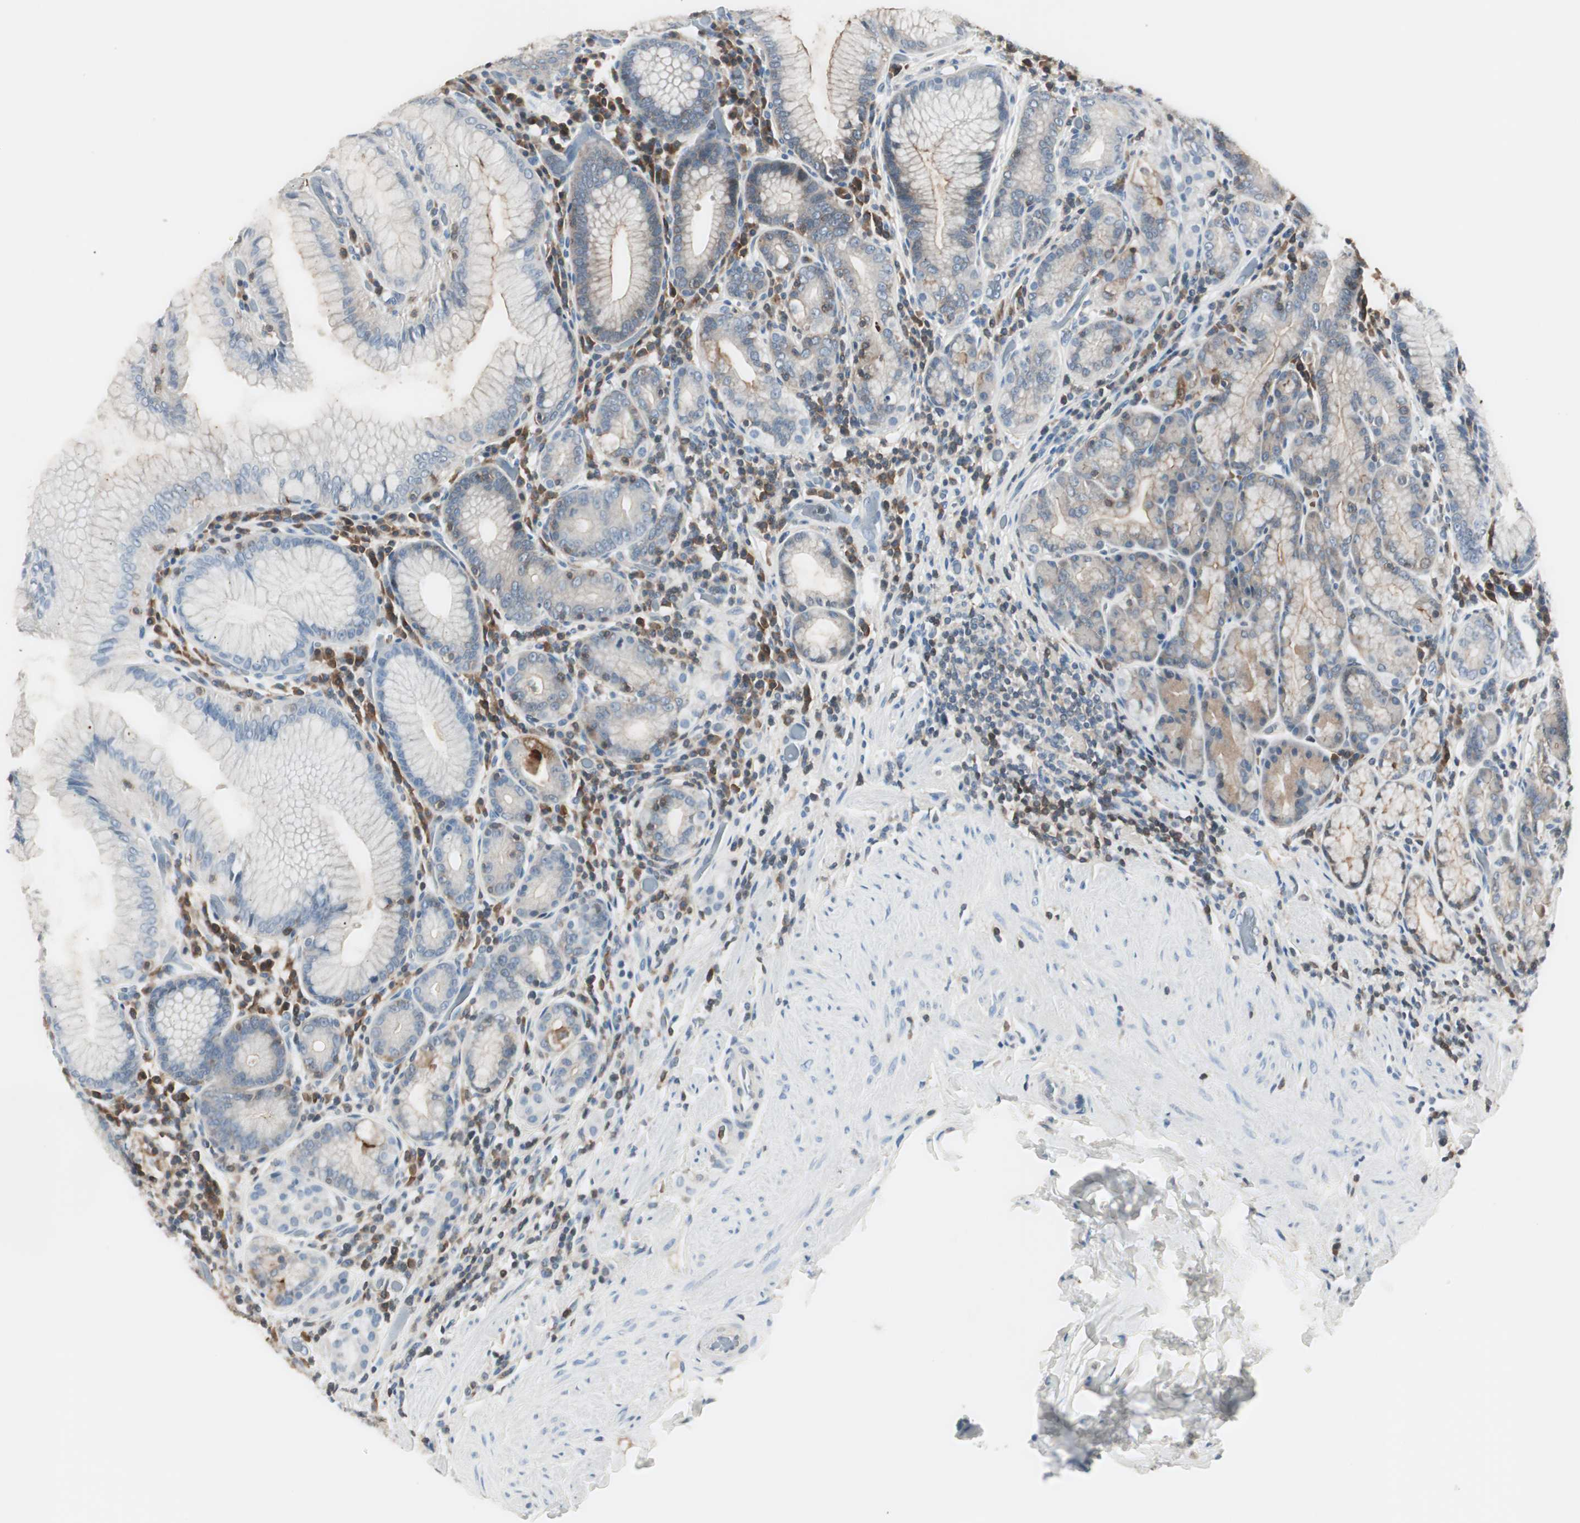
{"staining": {"intensity": "strong", "quantity": "<25%", "location": "cytoplasmic/membranous"}, "tissue": "stomach", "cell_type": "Glandular cells", "image_type": "normal", "snomed": [{"axis": "morphology", "description": "Normal tissue, NOS"}, {"axis": "topography", "description": "Stomach, lower"}], "caption": "The histopathology image shows a brown stain indicating the presence of a protein in the cytoplasmic/membranous of glandular cells in stomach.", "gene": "SLC9A3R1", "patient": {"sex": "female", "age": 76}}